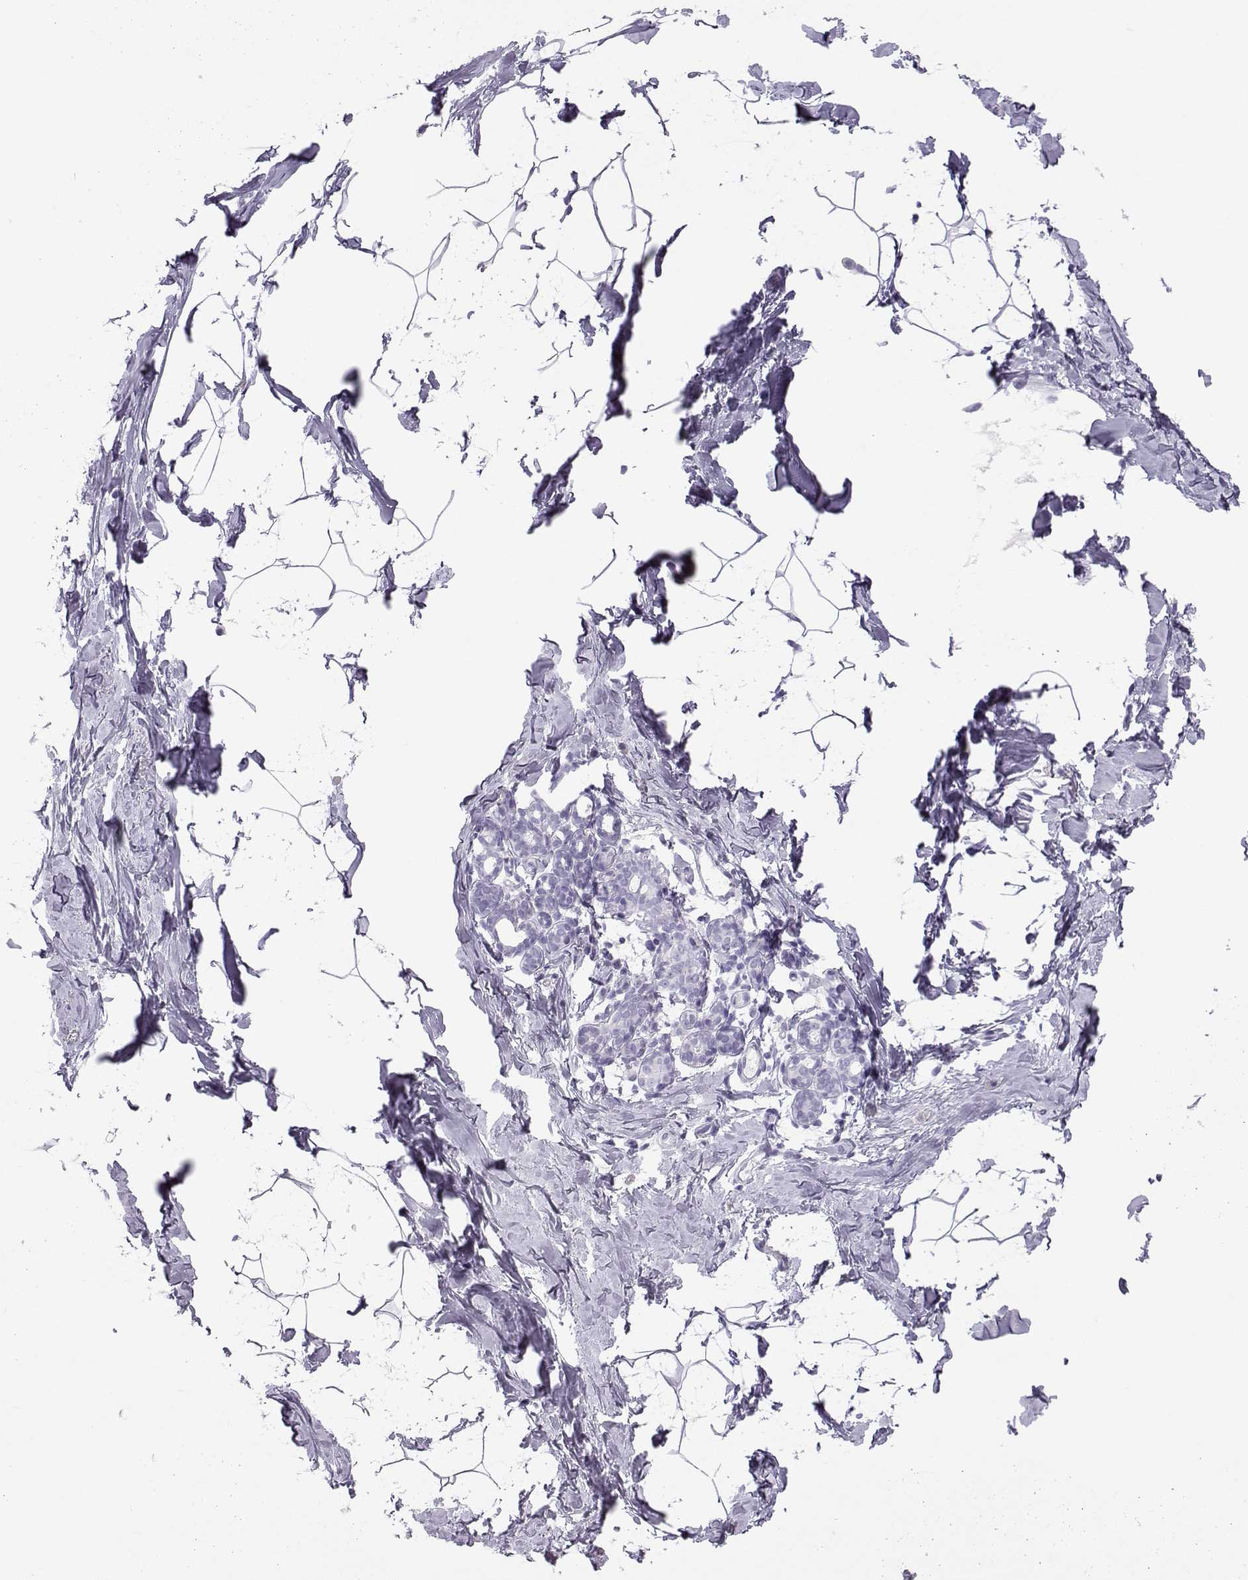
{"staining": {"intensity": "negative", "quantity": "none", "location": "none"}, "tissue": "breast", "cell_type": "Adipocytes", "image_type": "normal", "snomed": [{"axis": "morphology", "description": "Normal tissue, NOS"}, {"axis": "topography", "description": "Breast"}], "caption": "This is an immunohistochemistry (IHC) photomicrograph of benign human breast. There is no expression in adipocytes.", "gene": "NEFL", "patient": {"sex": "female", "age": 32}}